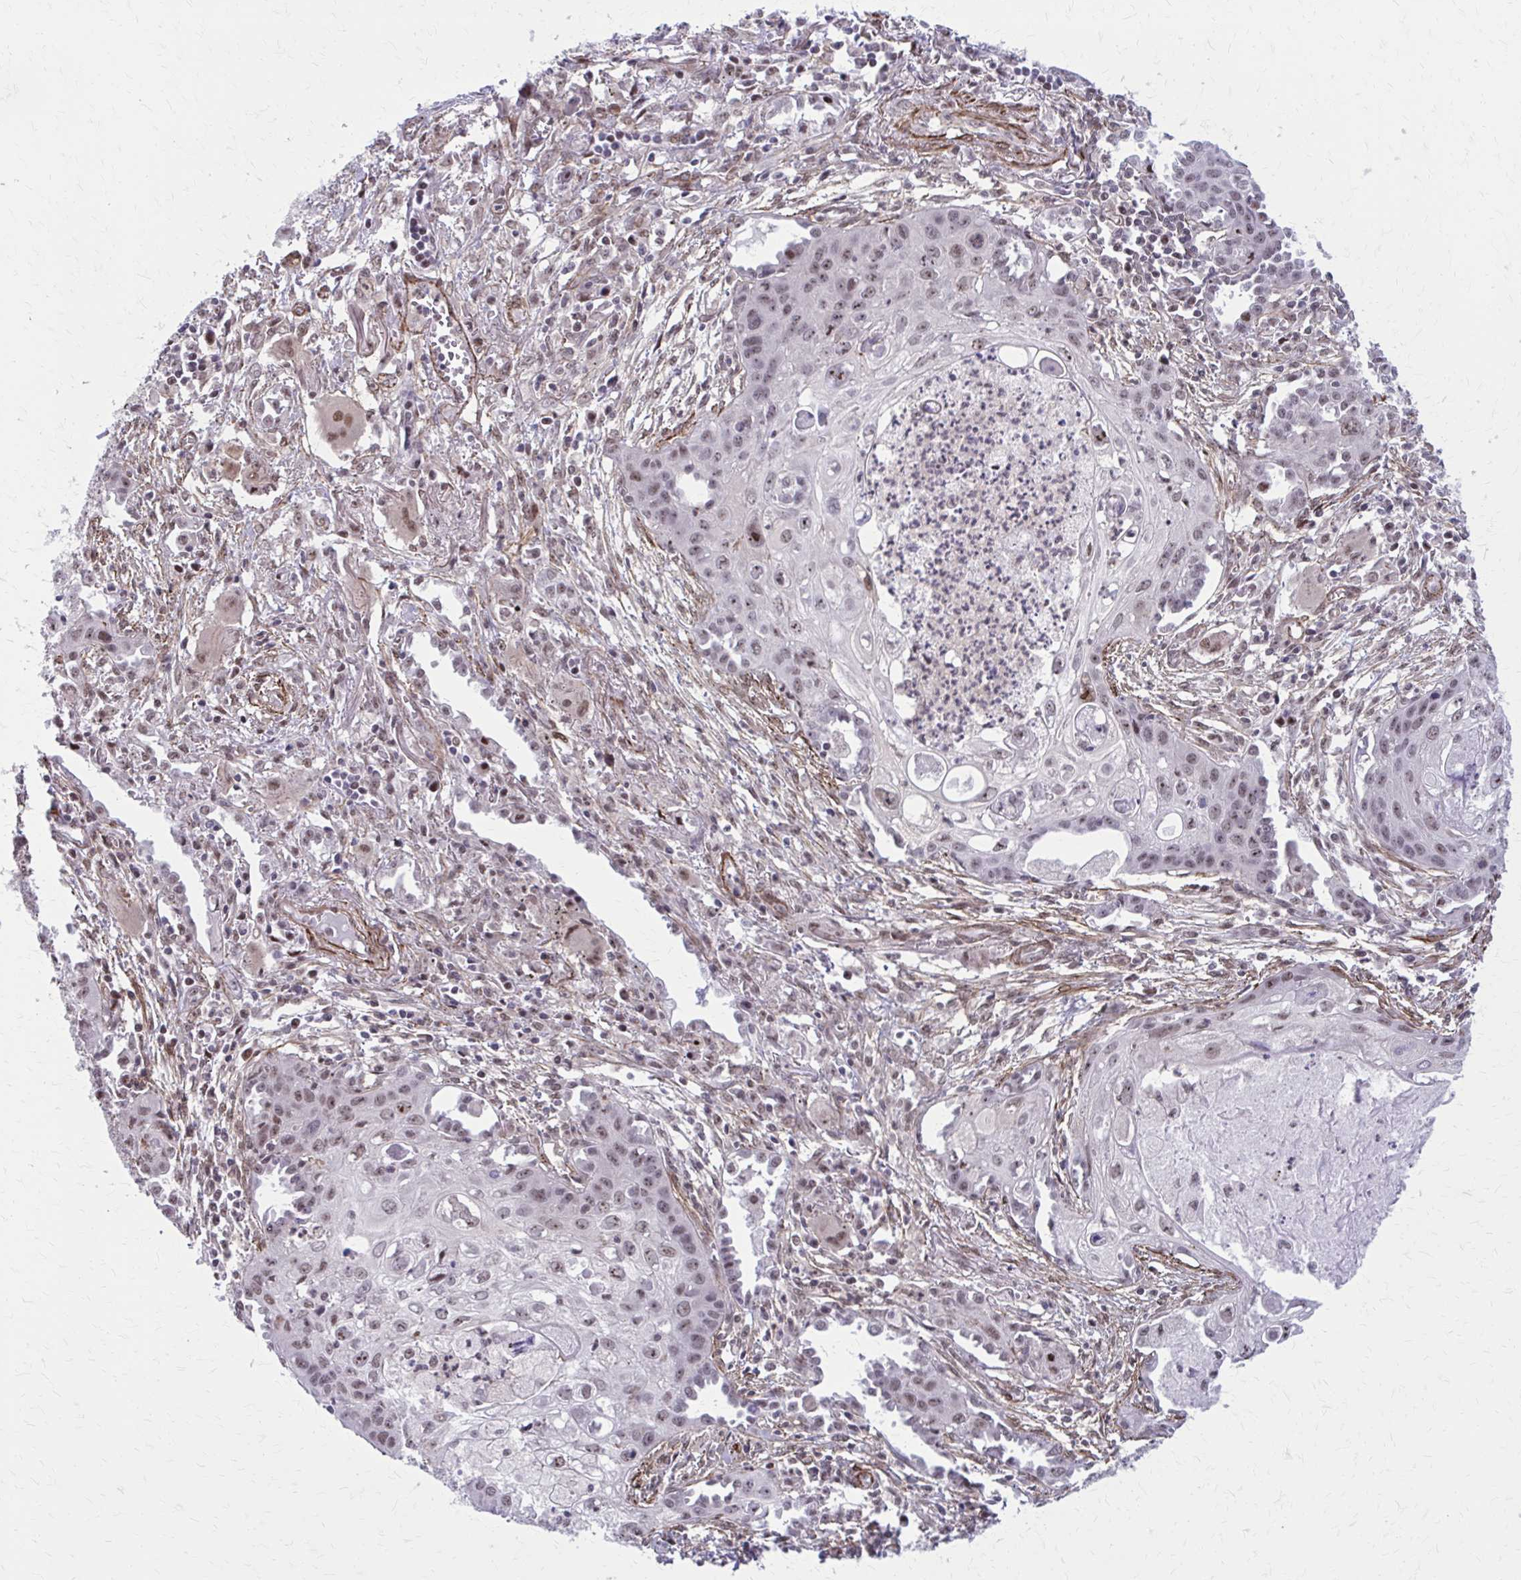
{"staining": {"intensity": "weak", "quantity": ">75%", "location": "nuclear"}, "tissue": "lung cancer", "cell_type": "Tumor cells", "image_type": "cancer", "snomed": [{"axis": "morphology", "description": "Squamous cell carcinoma, NOS"}, {"axis": "topography", "description": "Lung"}], "caption": "Immunohistochemistry of lung cancer displays low levels of weak nuclear staining in approximately >75% of tumor cells.", "gene": "NRBF2", "patient": {"sex": "male", "age": 71}}